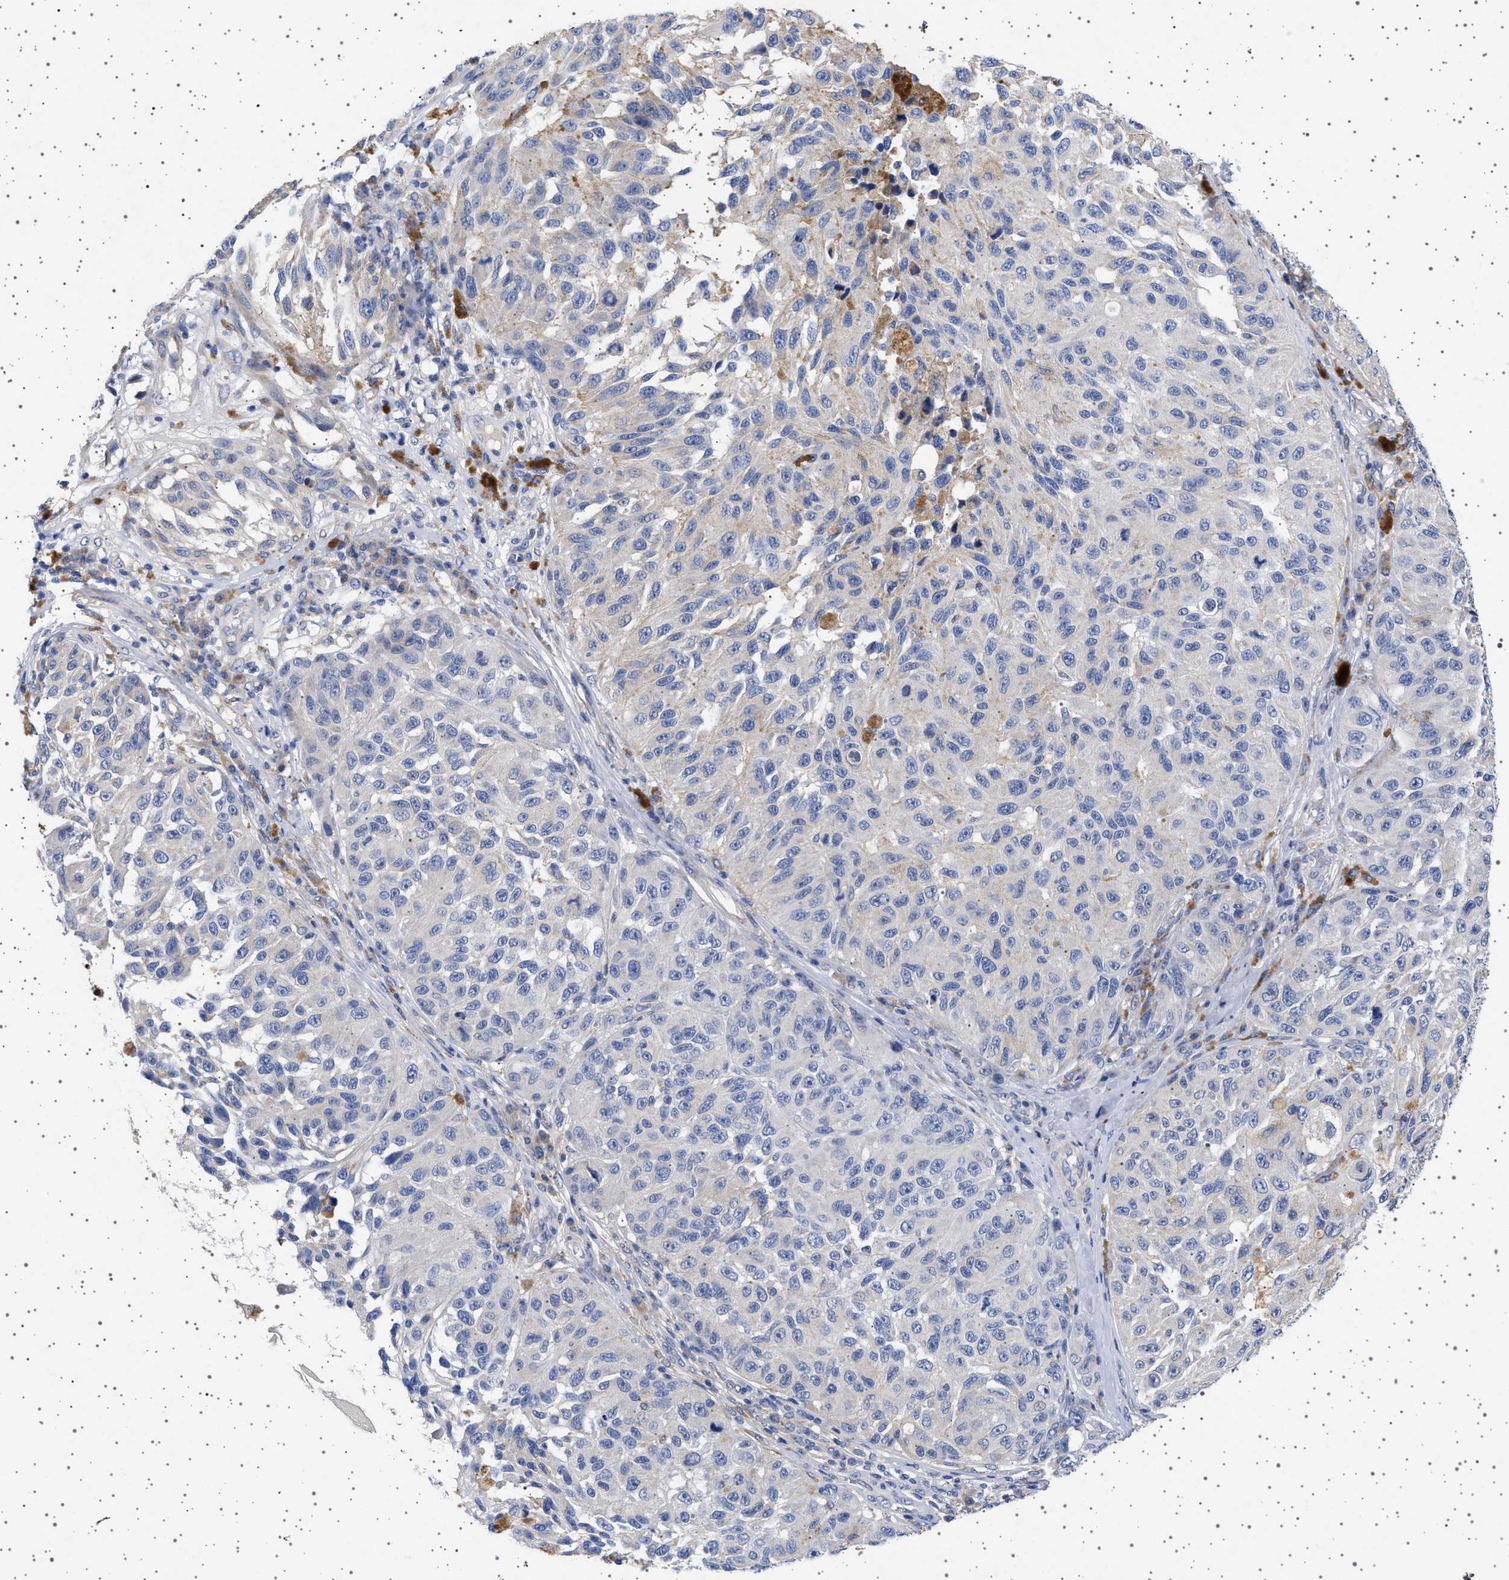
{"staining": {"intensity": "negative", "quantity": "none", "location": "none"}, "tissue": "melanoma", "cell_type": "Tumor cells", "image_type": "cancer", "snomed": [{"axis": "morphology", "description": "Malignant melanoma, NOS"}, {"axis": "topography", "description": "Skin"}], "caption": "This is an IHC image of malignant melanoma. There is no staining in tumor cells.", "gene": "TRMT10B", "patient": {"sex": "female", "age": 73}}